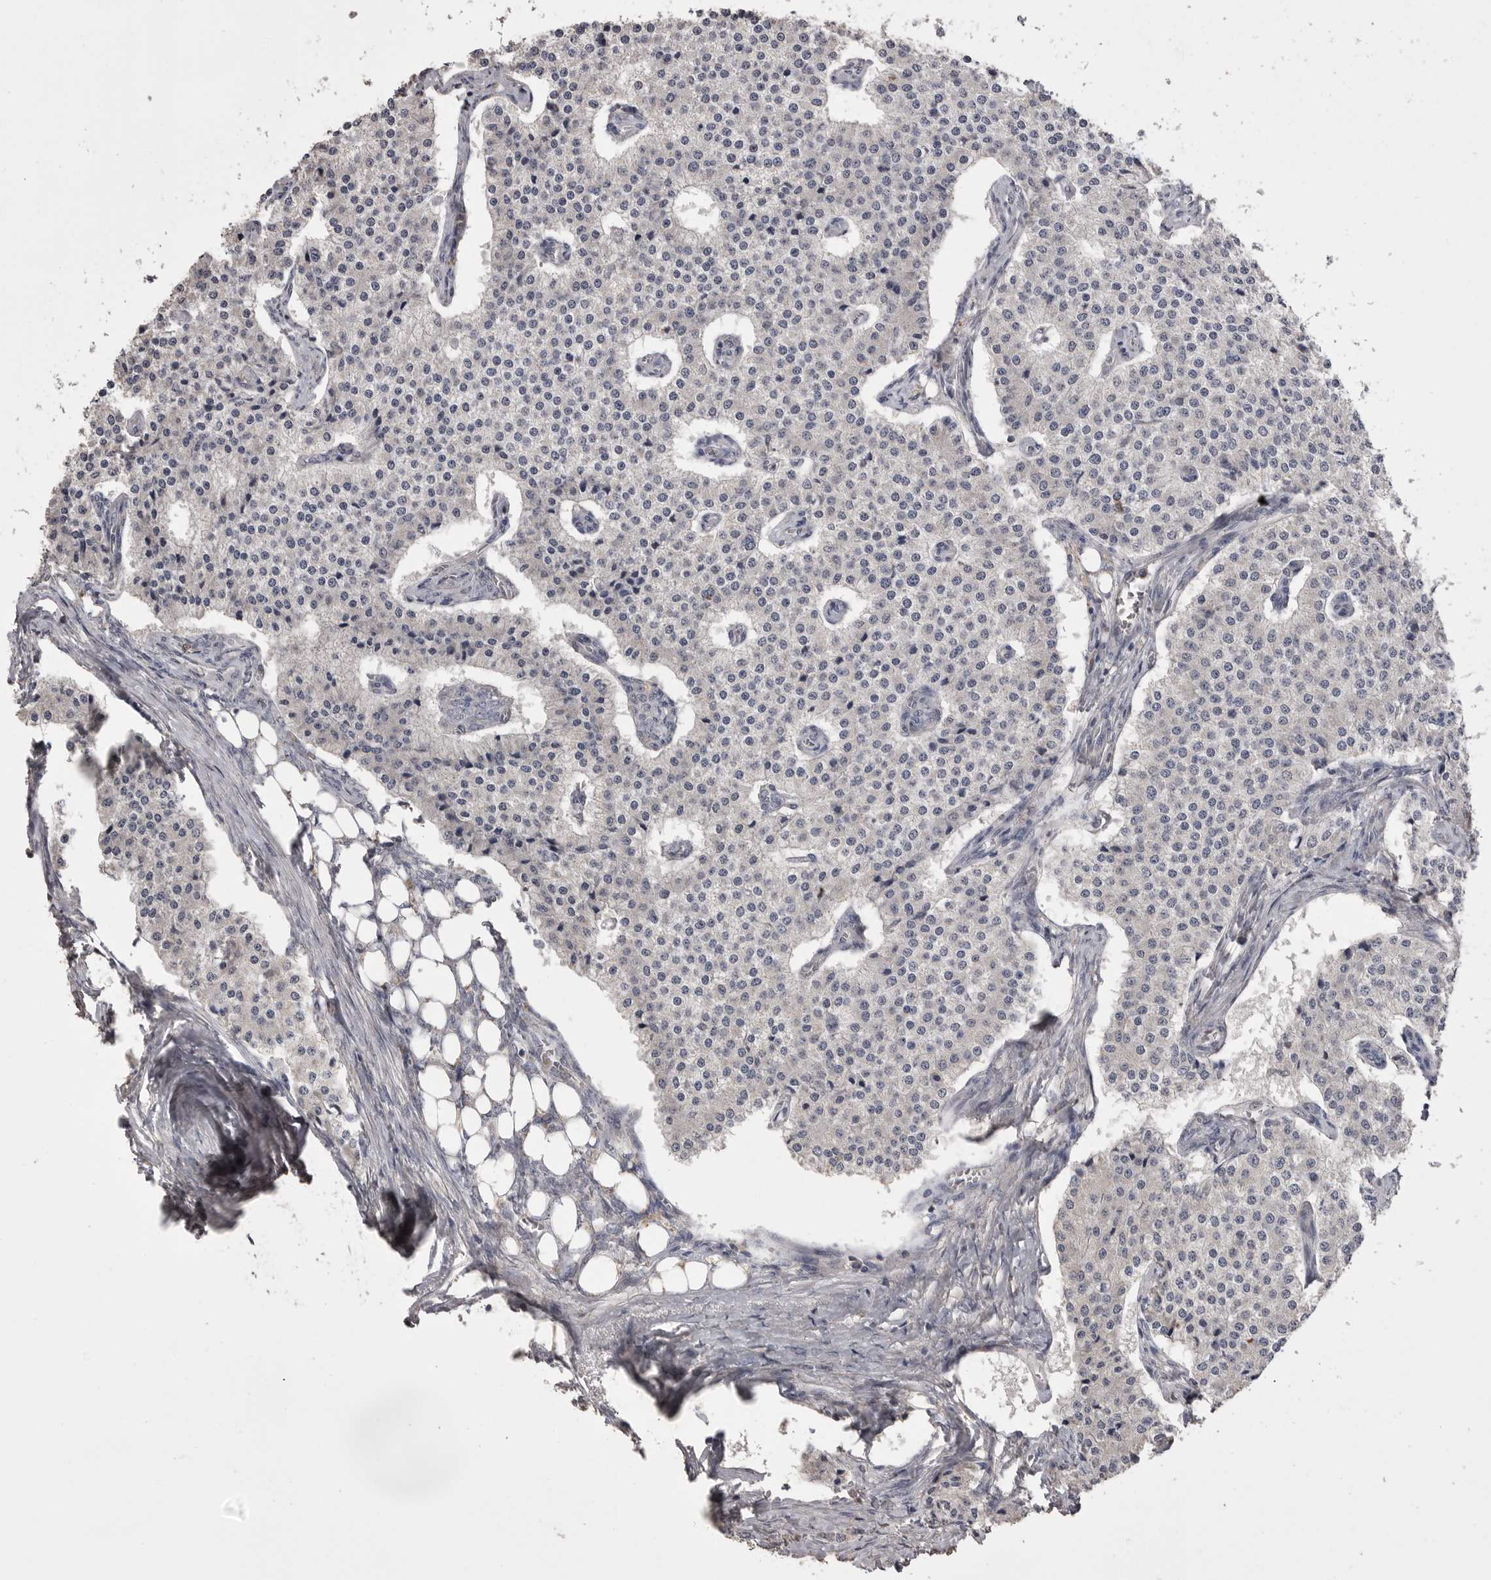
{"staining": {"intensity": "negative", "quantity": "none", "location": "none"}, "tissue": "carcinoid", "cell_type": "Tumor cells", "image_type": "cancer", "snomed": [{"axis": "morphology", "description": "Carcinoid, malignant, NOS"}, {"axis": "topography", "description": "Colon"}], "caption": "An image of malignant carcinoid stained for a protein displays no brown staining in tumor cells.", "gene": "MMP7", "patient": {"sex": "female", "age": 52}}